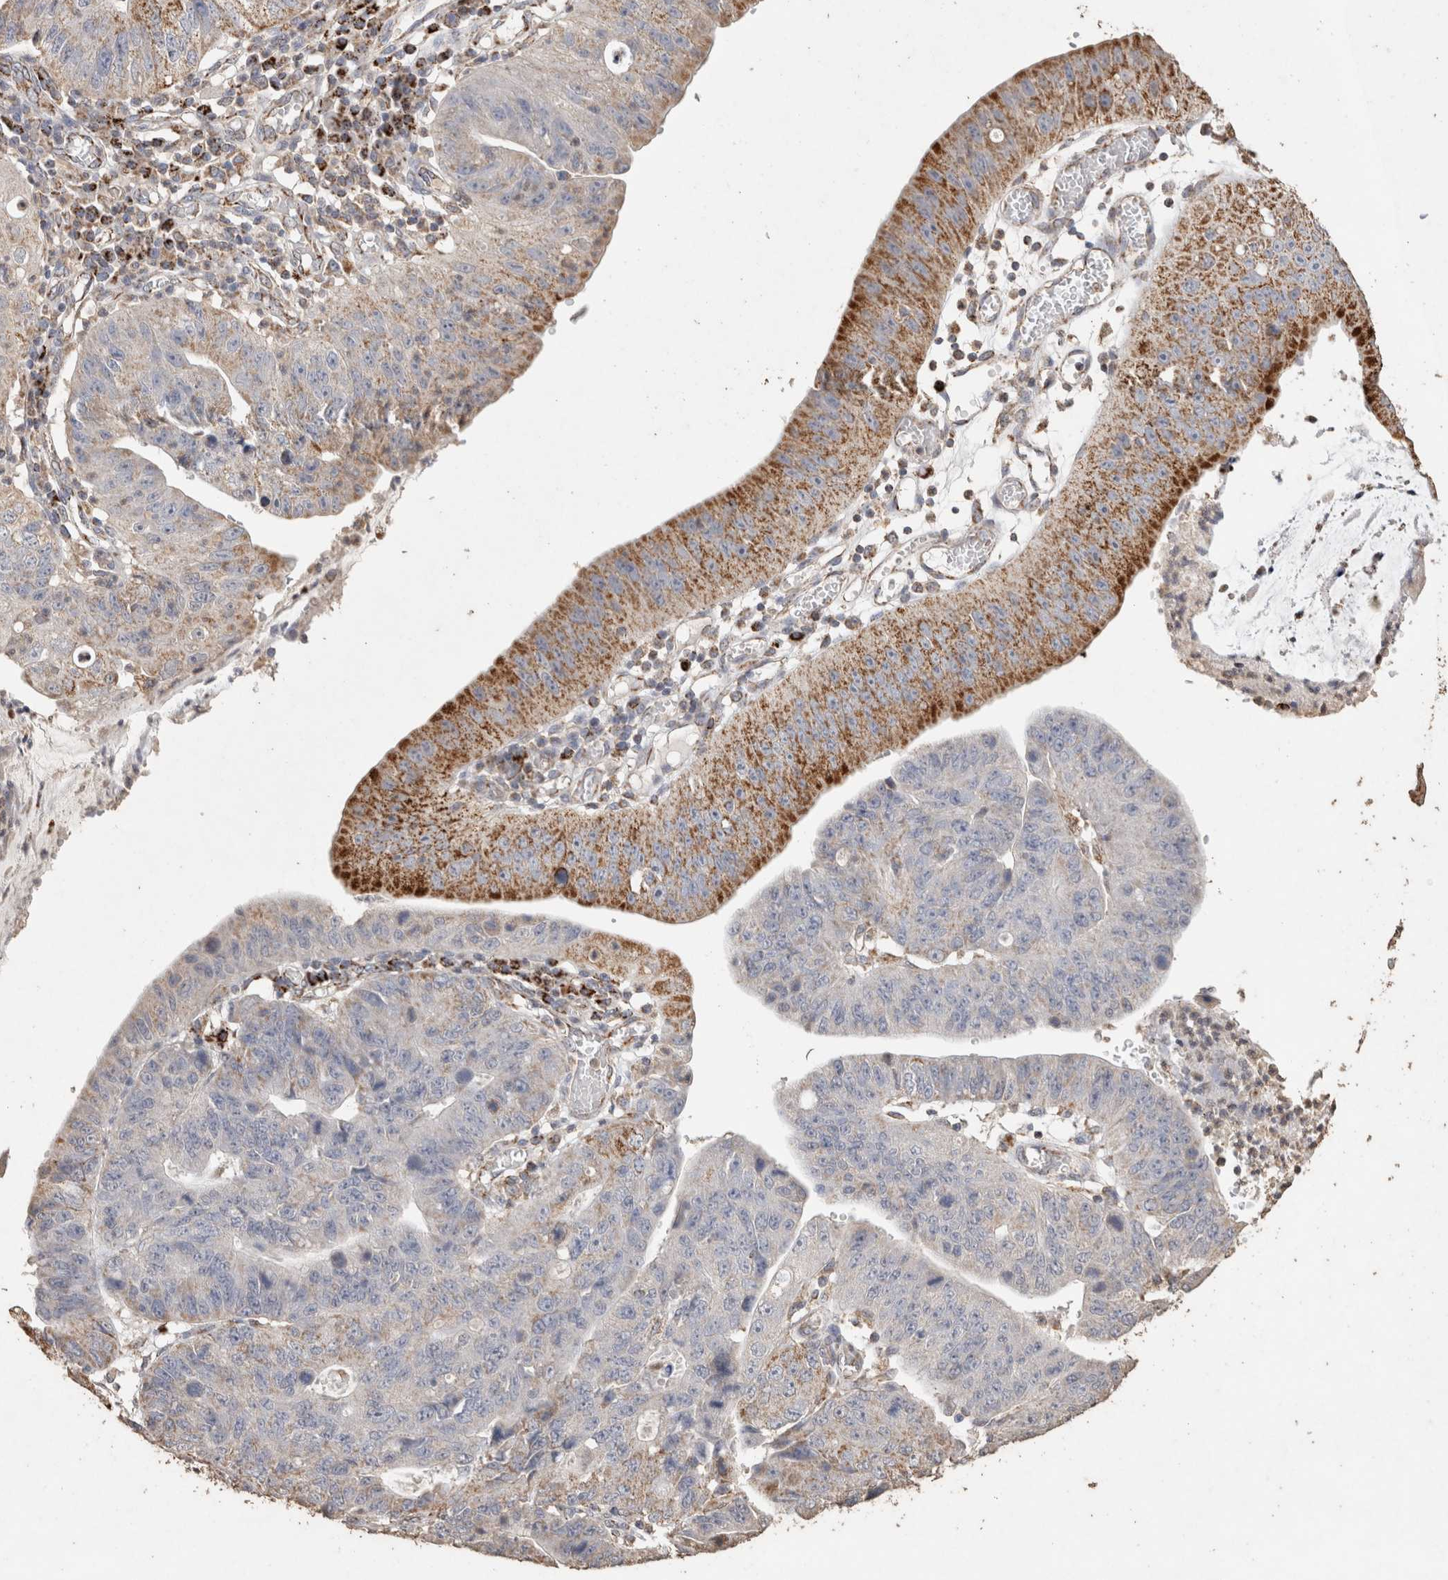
{"staining": {"intensity": "moderate", "quantity": "25%-75%", "location": "cytoplasmic/membranous"}, "tissue": "stomach cancer", "cell_type": "Tumor cells", "image_type": "cancer", "snomed": [{"axis": "morphology", "description": "Adenocarcinoma, NOS"}, {"axis": "topography", "description": "Stomach"}], "caption": "Protein positivity by immunohistochemistry displays moderate cytoplasmic/membranous positivity in approximately 25%-75% of tumor cells in stomach cancer.", "gene": "ACADM", "patient": {"sex": "male", "age": 59}}